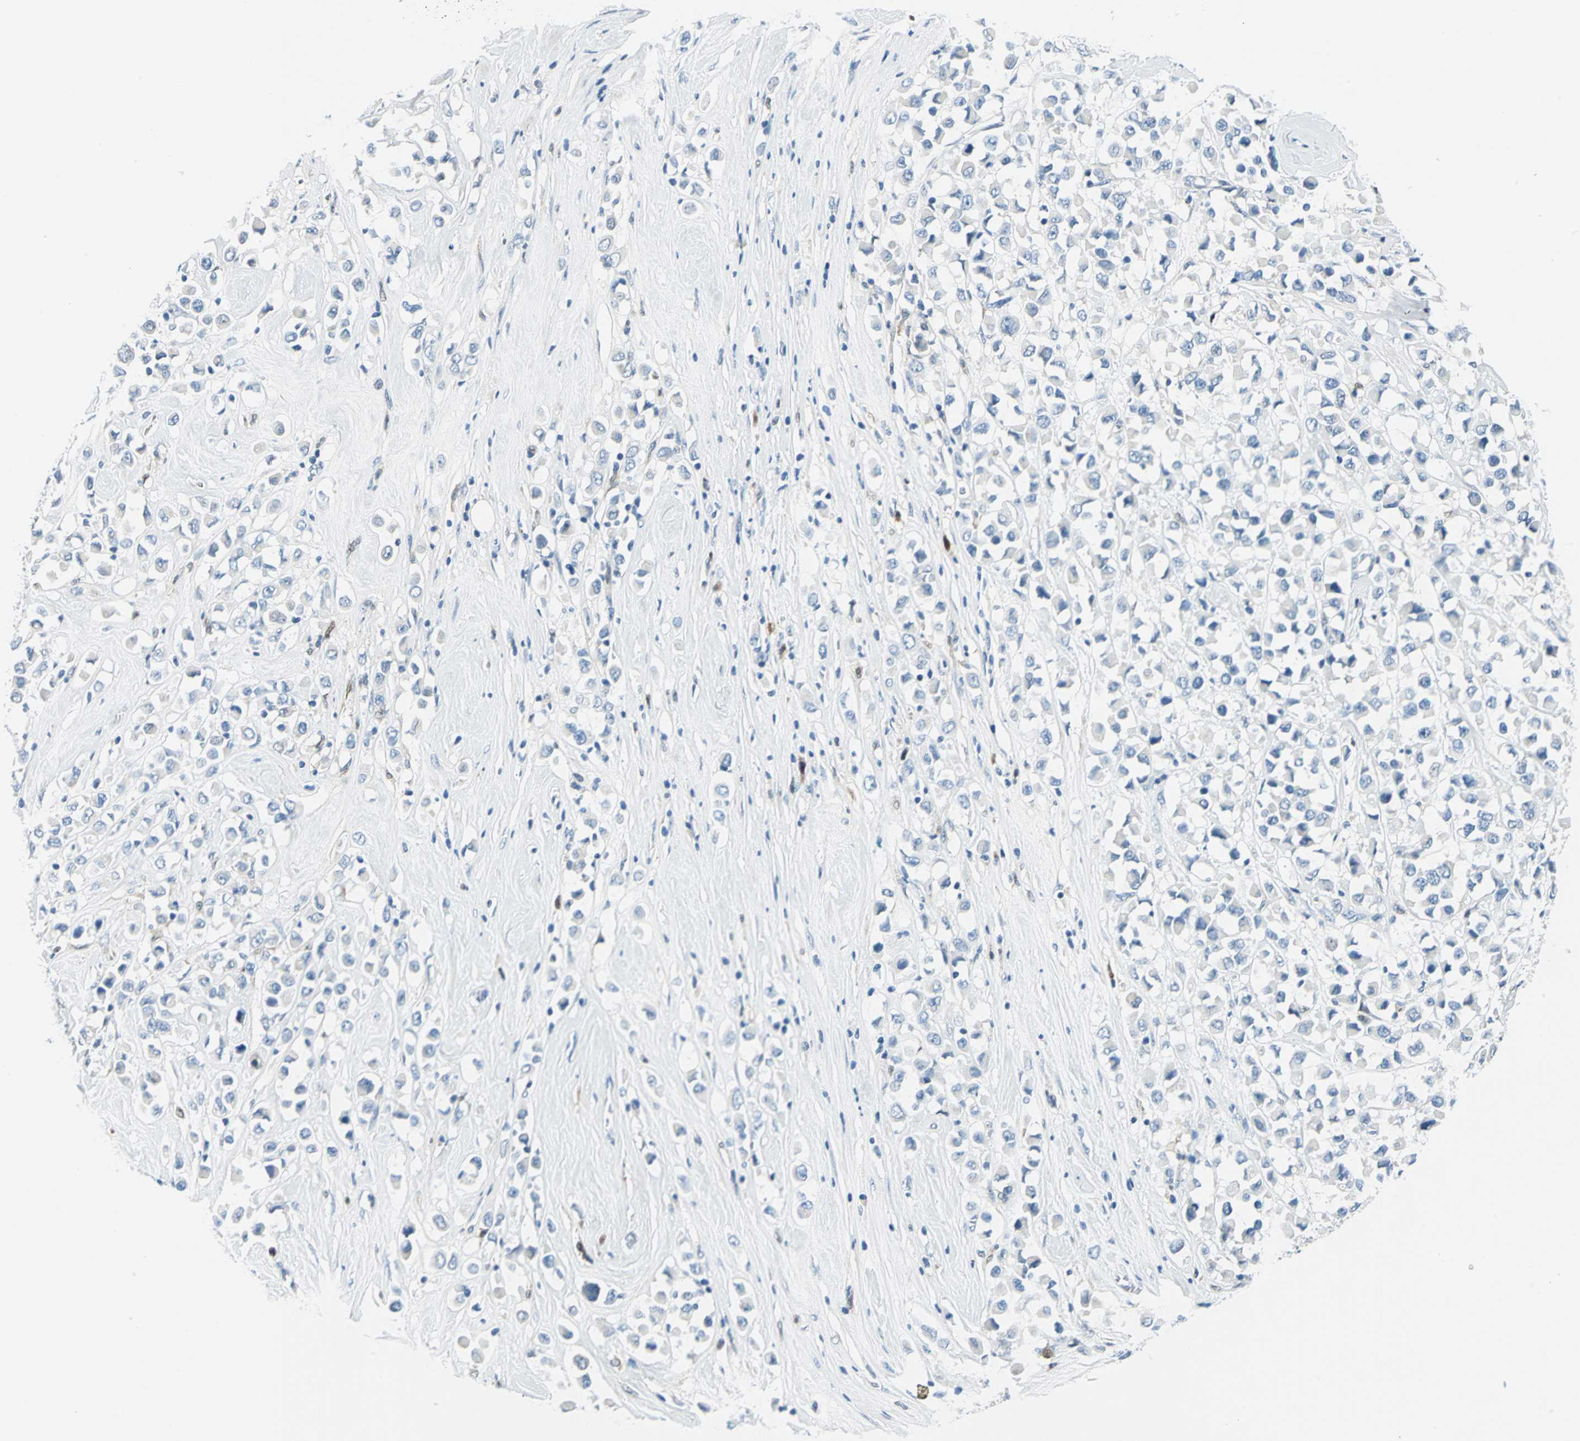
{"staining": {"intensity": "negative", "quantity": "none", "location": "none"}, "tissue": "breast cancer", "cell_type": "Tumor cells", "image_type": "cancer", "snomed": [{"axis": "morphology", "description": "Duct carcinoma"}, {"axis": "topography", "description": "Breast"}], "caption": "The immunohistochemistry (IHC) histopathology image has no significant staining in tumor cells of breast cancer (invasive ductal carcinoma) tissue.", "gene": "AKR1A1", "patient": {"sex": "female", "age": 61}}